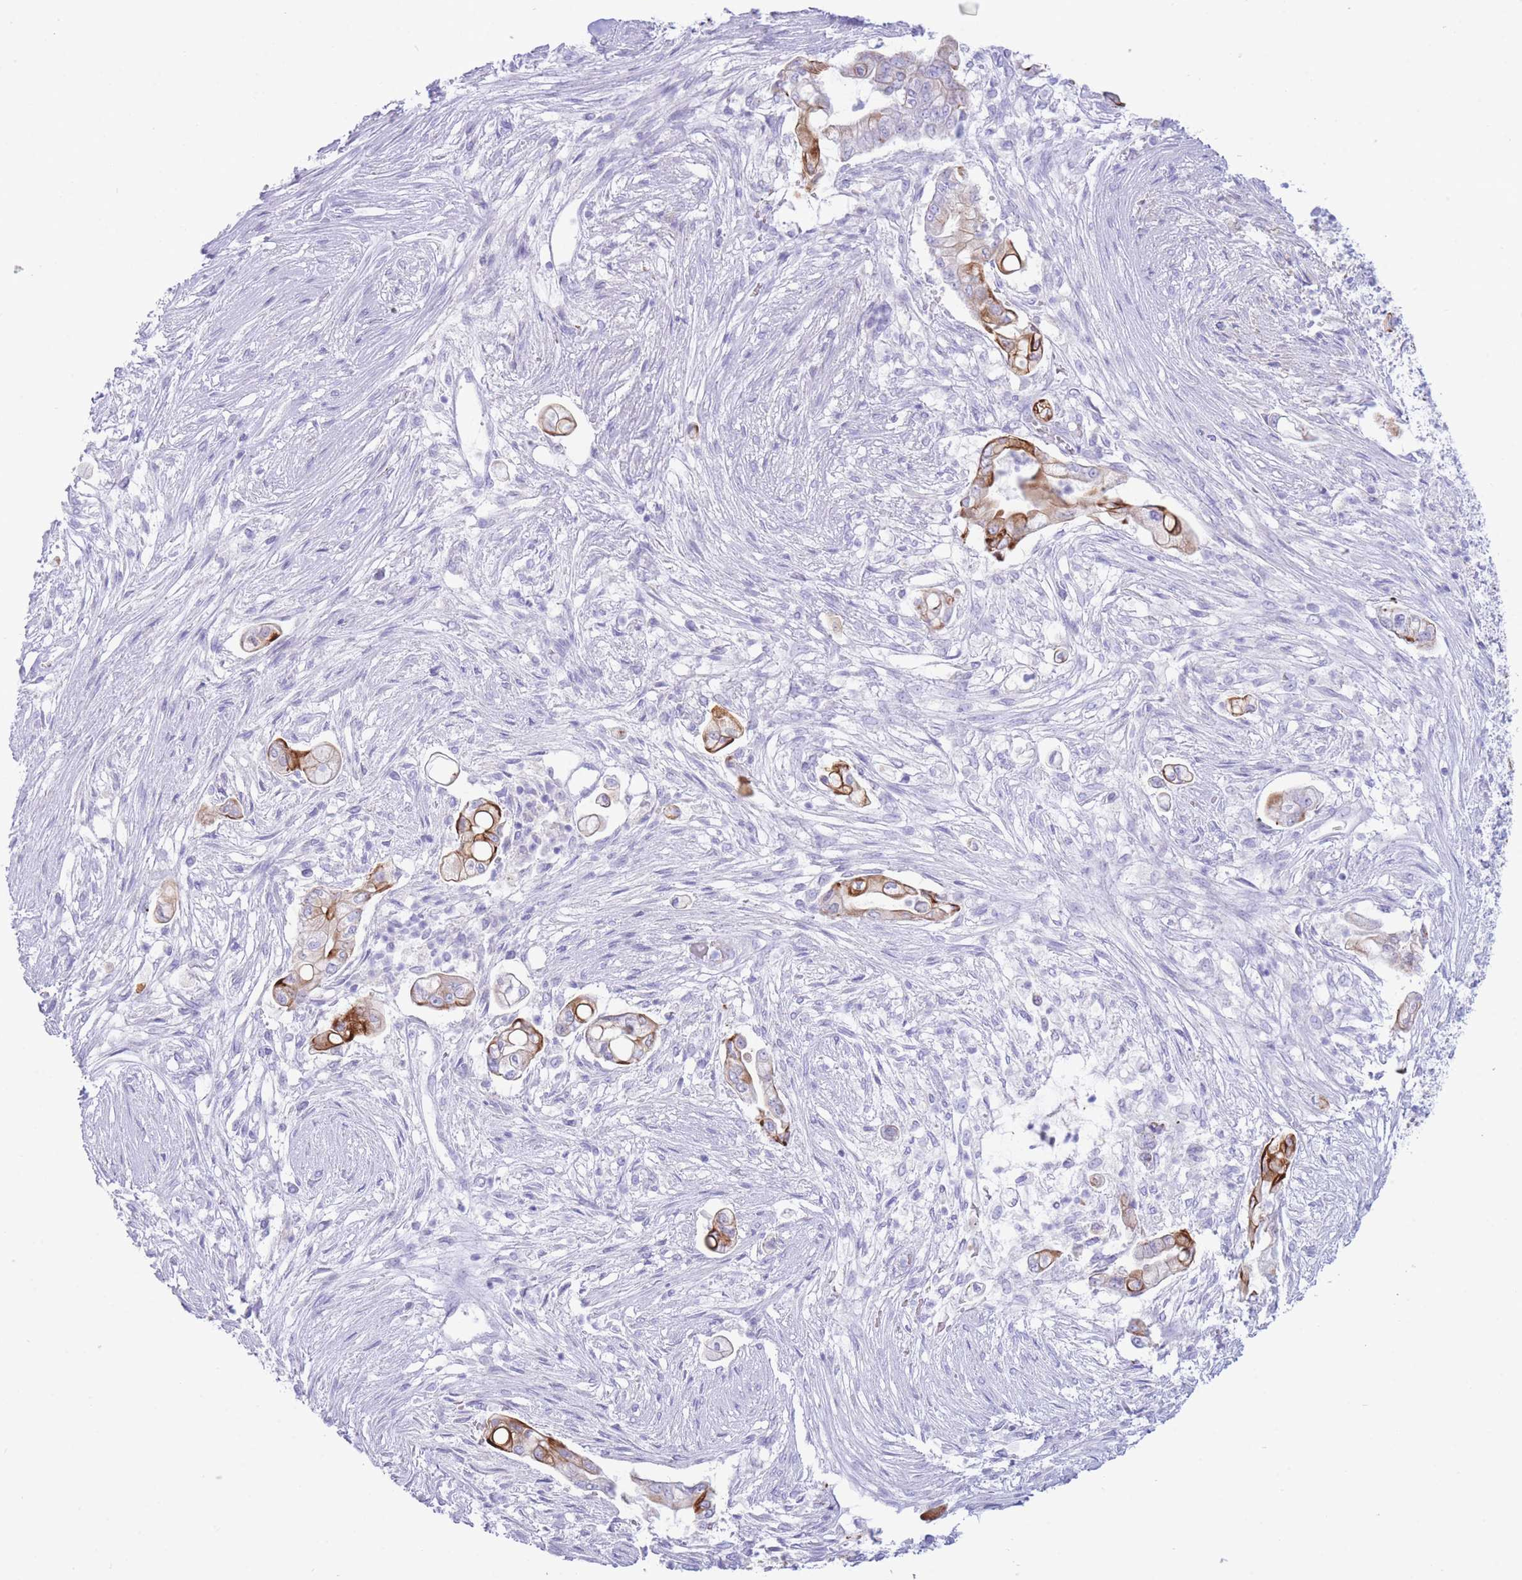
{"staining": {"intensity": "moderate", "quantity": ">75%", "location": "cytoplasmic/membranous"}, "tissue": "pancreatic cancer", "cell_type": "Tumor cells", "image_type": "cancer", "snomed": [{"axis": "morphology", "description": "Adenocarcinoma, NOS"}, {"axis": "topography", "description": "Pancreas"}], "caption": "Pancreatic cancer was stained to show a protein in brown. There is medium levels of moderate cytoplasmic/membranous positivity in about >75% of tumor cells.", "gene": "VWA8", "patient": {"sex": "female", "age": 69}}